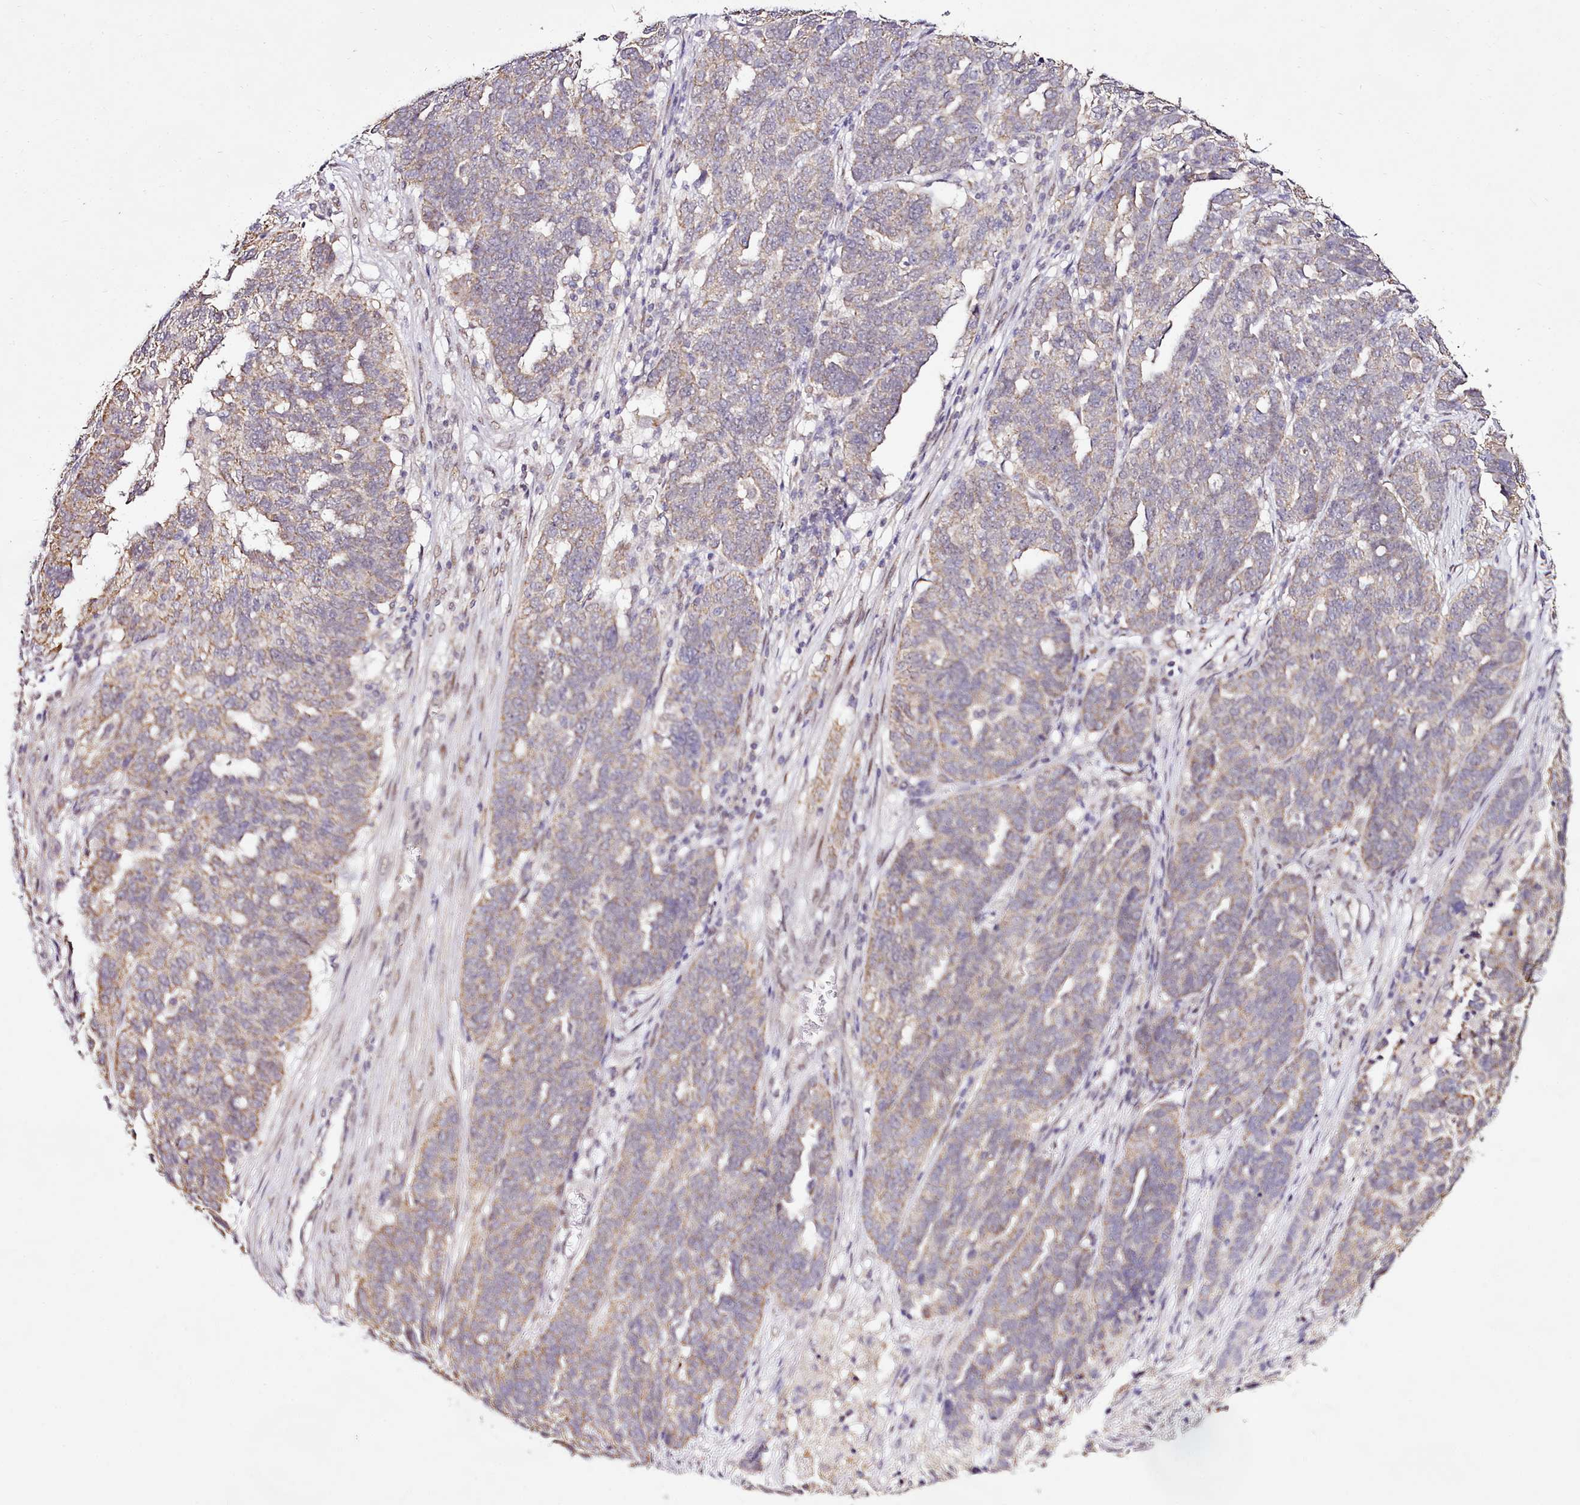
{"staining": {"intensity": "weak", "quantity": "25%-75%", "location": "cytoplasmic/membranous"}, "tissue": "ovarian cancer", "cell_type": "Tumor cells", "image_type": "cancer", "snomed": [{"axis": "morphology", "description": "Cystadenocarcinoma, serous, NOS"}, {"axis": "topography", "description": "Ovary"}], "caption": "Weak cytoplasmic/membranous protein positivity is appreciated in approximately 25%-75% of tumor cells in ovarian cancer.", "gene": "EDIL3", "patient": {"sex": "female", "age": 59}}